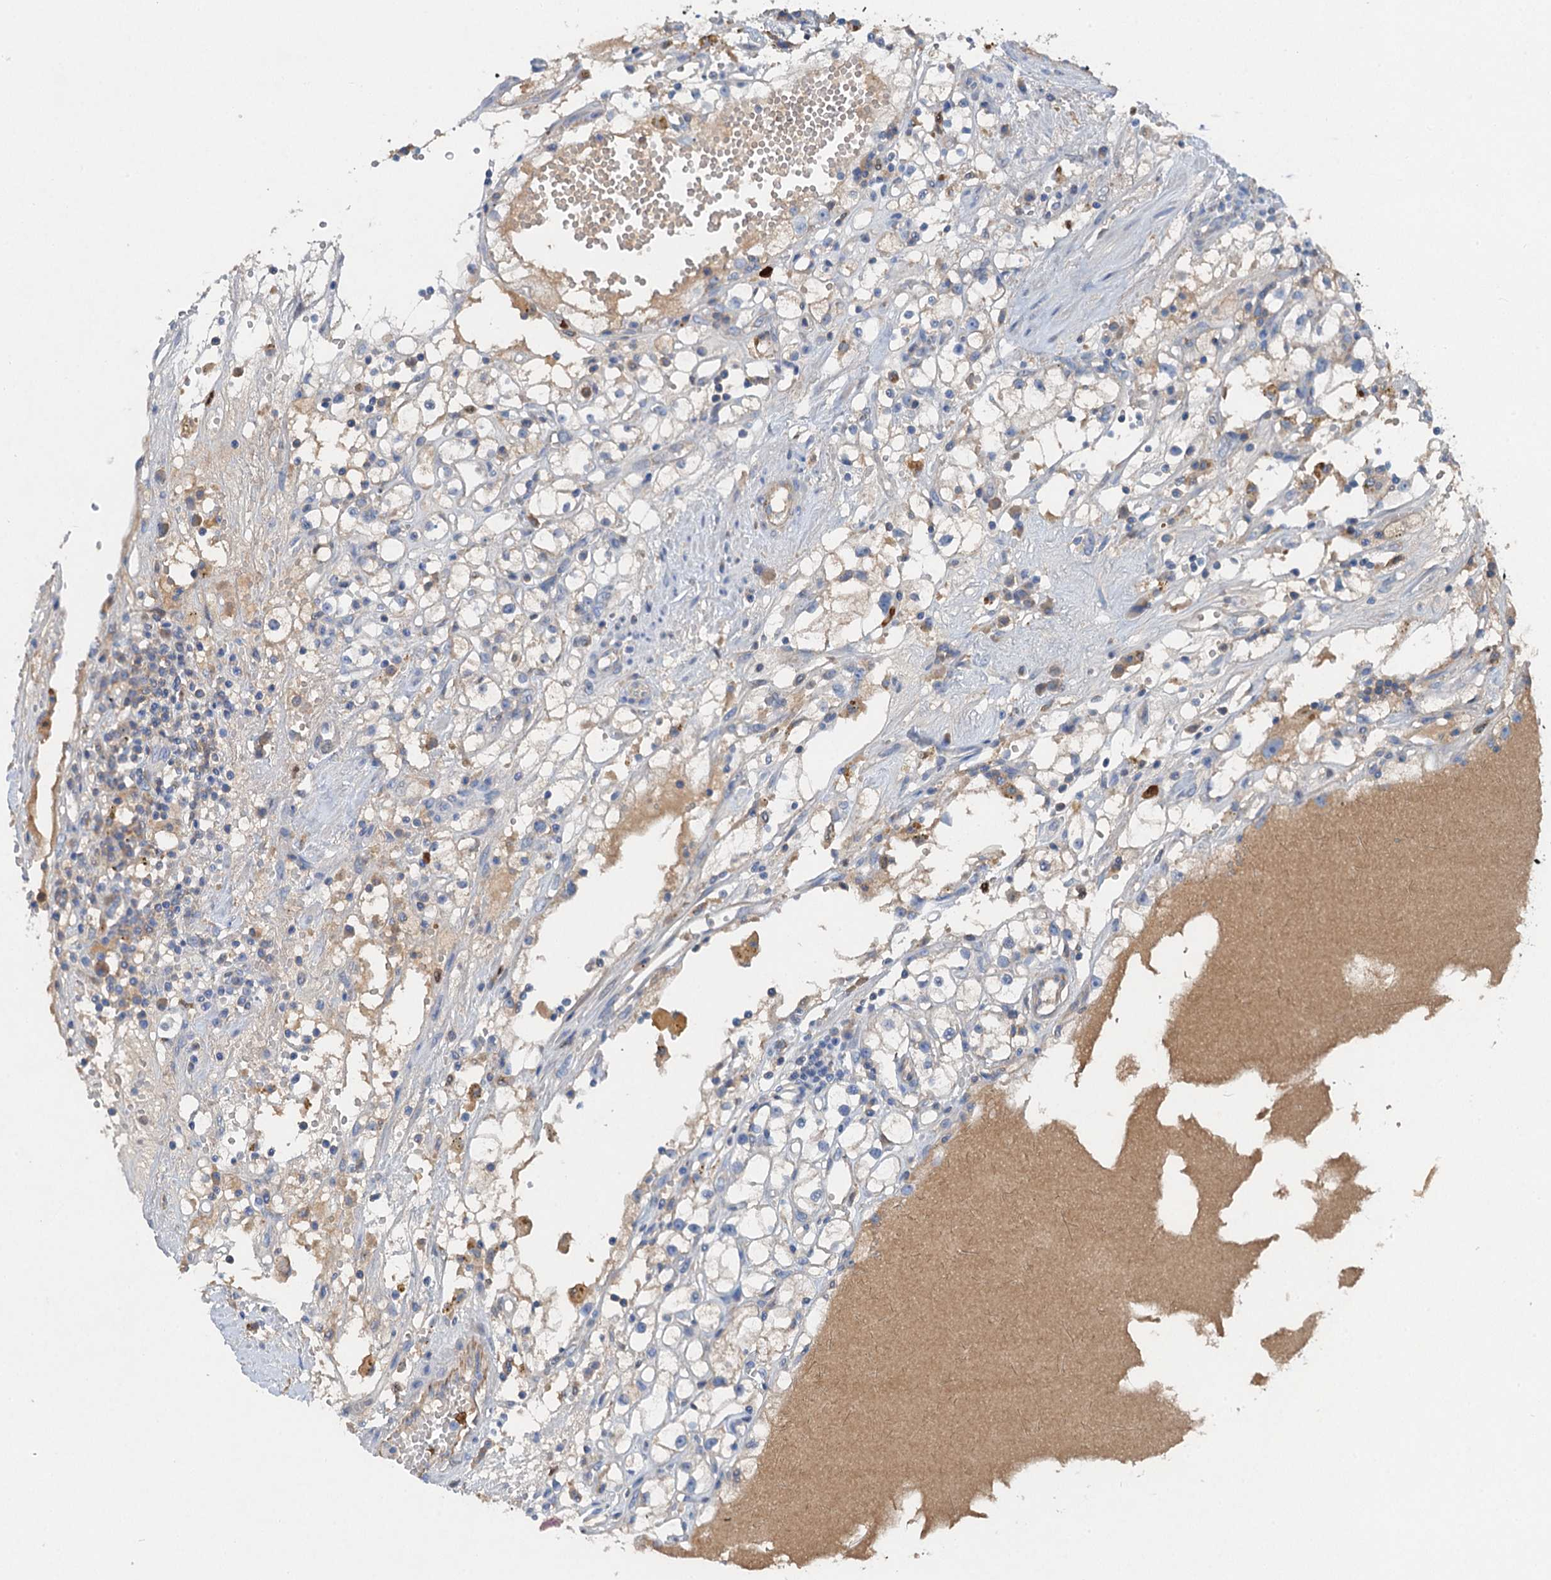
{"staining": {"intensity": "negative", "quantity": "none", "location": "none"}, "tissue": "renal cancer", "cell_type": "Tumor cells", "image_type": "cancer", "snomed": [{"axis": "morphology", "description": "Adenocarcinoma, NOS"}, {"axis": "topography", "description": "Kidney"}], "caption": "This image is of renal cancer stained with immunohistochemistry to label a protein in brown with the nuclei are counter-stained blue. There is no expression in tumor cells. (DAB immunohistochemistry (IHC) visualized using brightfield microscopy, high magnification).", "gene": "OTOA", "patient": {"sex": "male", "age": 56}}